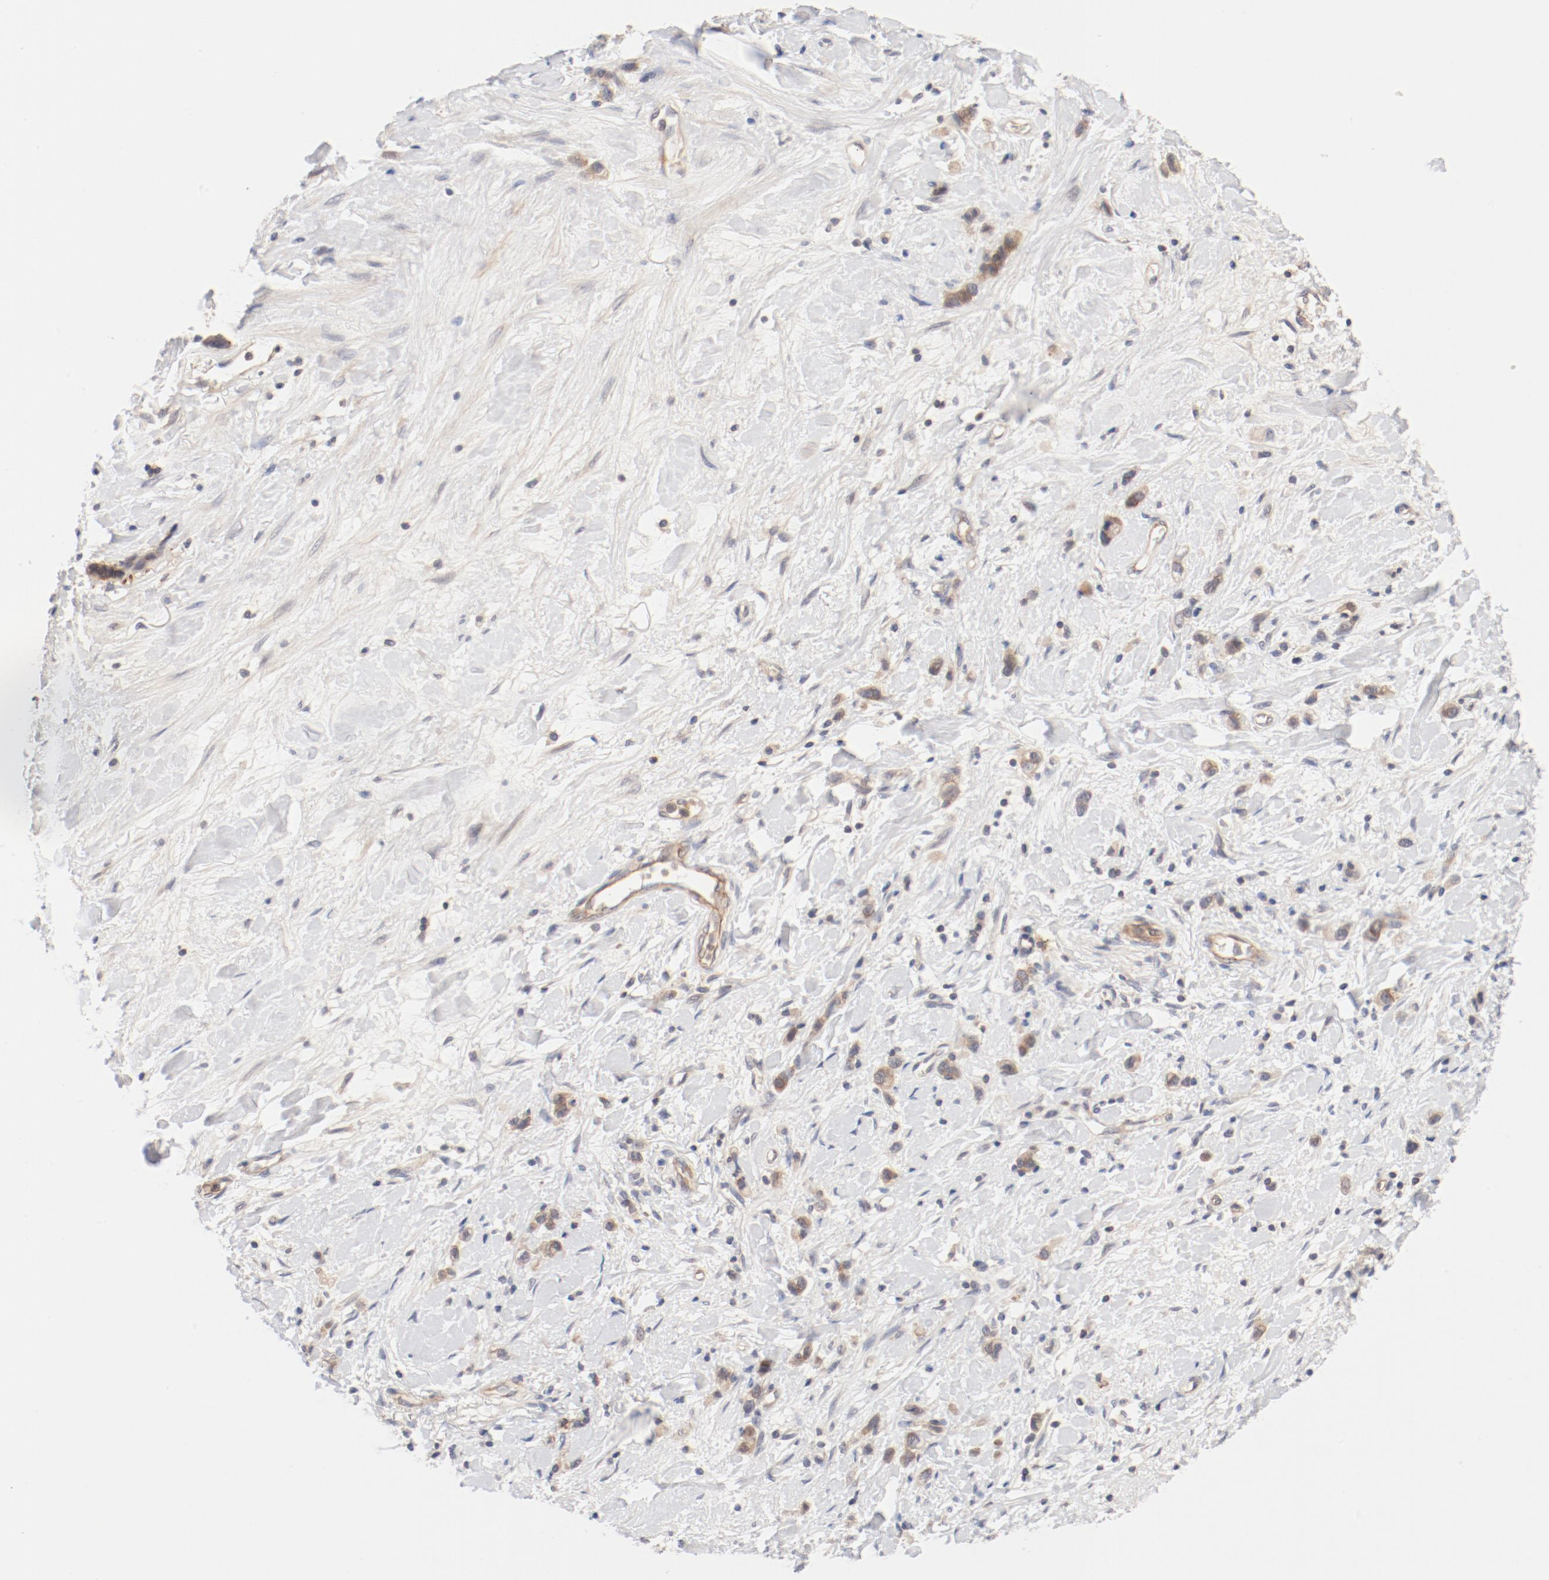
{"staining": {"intensity": "moderate", "quantity": "25%-75%", "location": "cytoplasmic/membranous"}, "tissue": "stomach cancer", "cell_type": "Tumor cells", "image_type": "cancer", "snomed": [{"axis": "morphology", "description": "Normal tissue, NOS"}, {"axis": "morphology", "description": "Adenocarcinoma, NOS"}, {"axis": "morphology", "description": "Adenocarcinoma, High grade"}, {"axis": "topography", "description": "Stomach, upper"}, {"axis": "topography", "description": "Stomach"}], "caption": "Tumor cells show medium levels of moderate cytoplasmic/membranous expression in about 25%-75% of cells in human stomach cancer.", "gene": "ZNF267", "patient": {"sex": "female", "age": 65}}